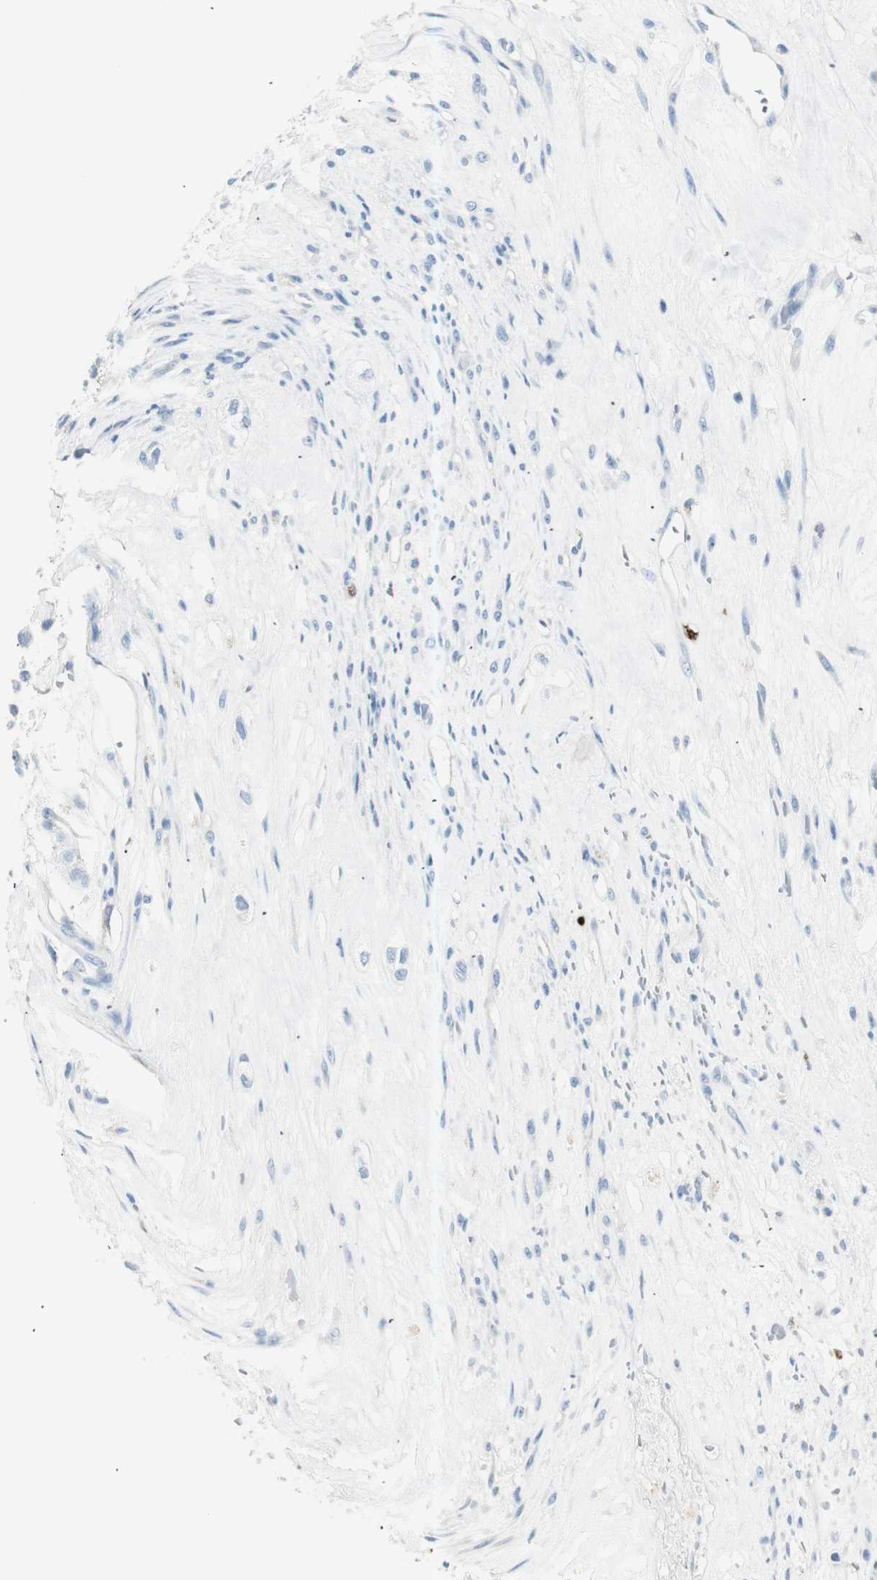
{"staining": {"intensity": "negative", "quantity": "none", "location": "none"}, "tissue": "head and neck cancer", "cell_type": "Tumor cells", "image_type": "cancer", "snomed": [{"axis": "morphology", "description": "Adenocarcinoma, NOS"}, {"axis": "morphology", "description": "Adenoma, NOS"}, {"axis": "topography", "description": "Head-Neck"}], "caption": "High power microscopy histopathology image of an immunohistochemistry (IHC) photomicrograph of head and neck cancer (adenocarcinoma), revealing no significant staining in tumor cells.", "gene": "PRTN3", "patient": {"sex": "female", "age": 55}}